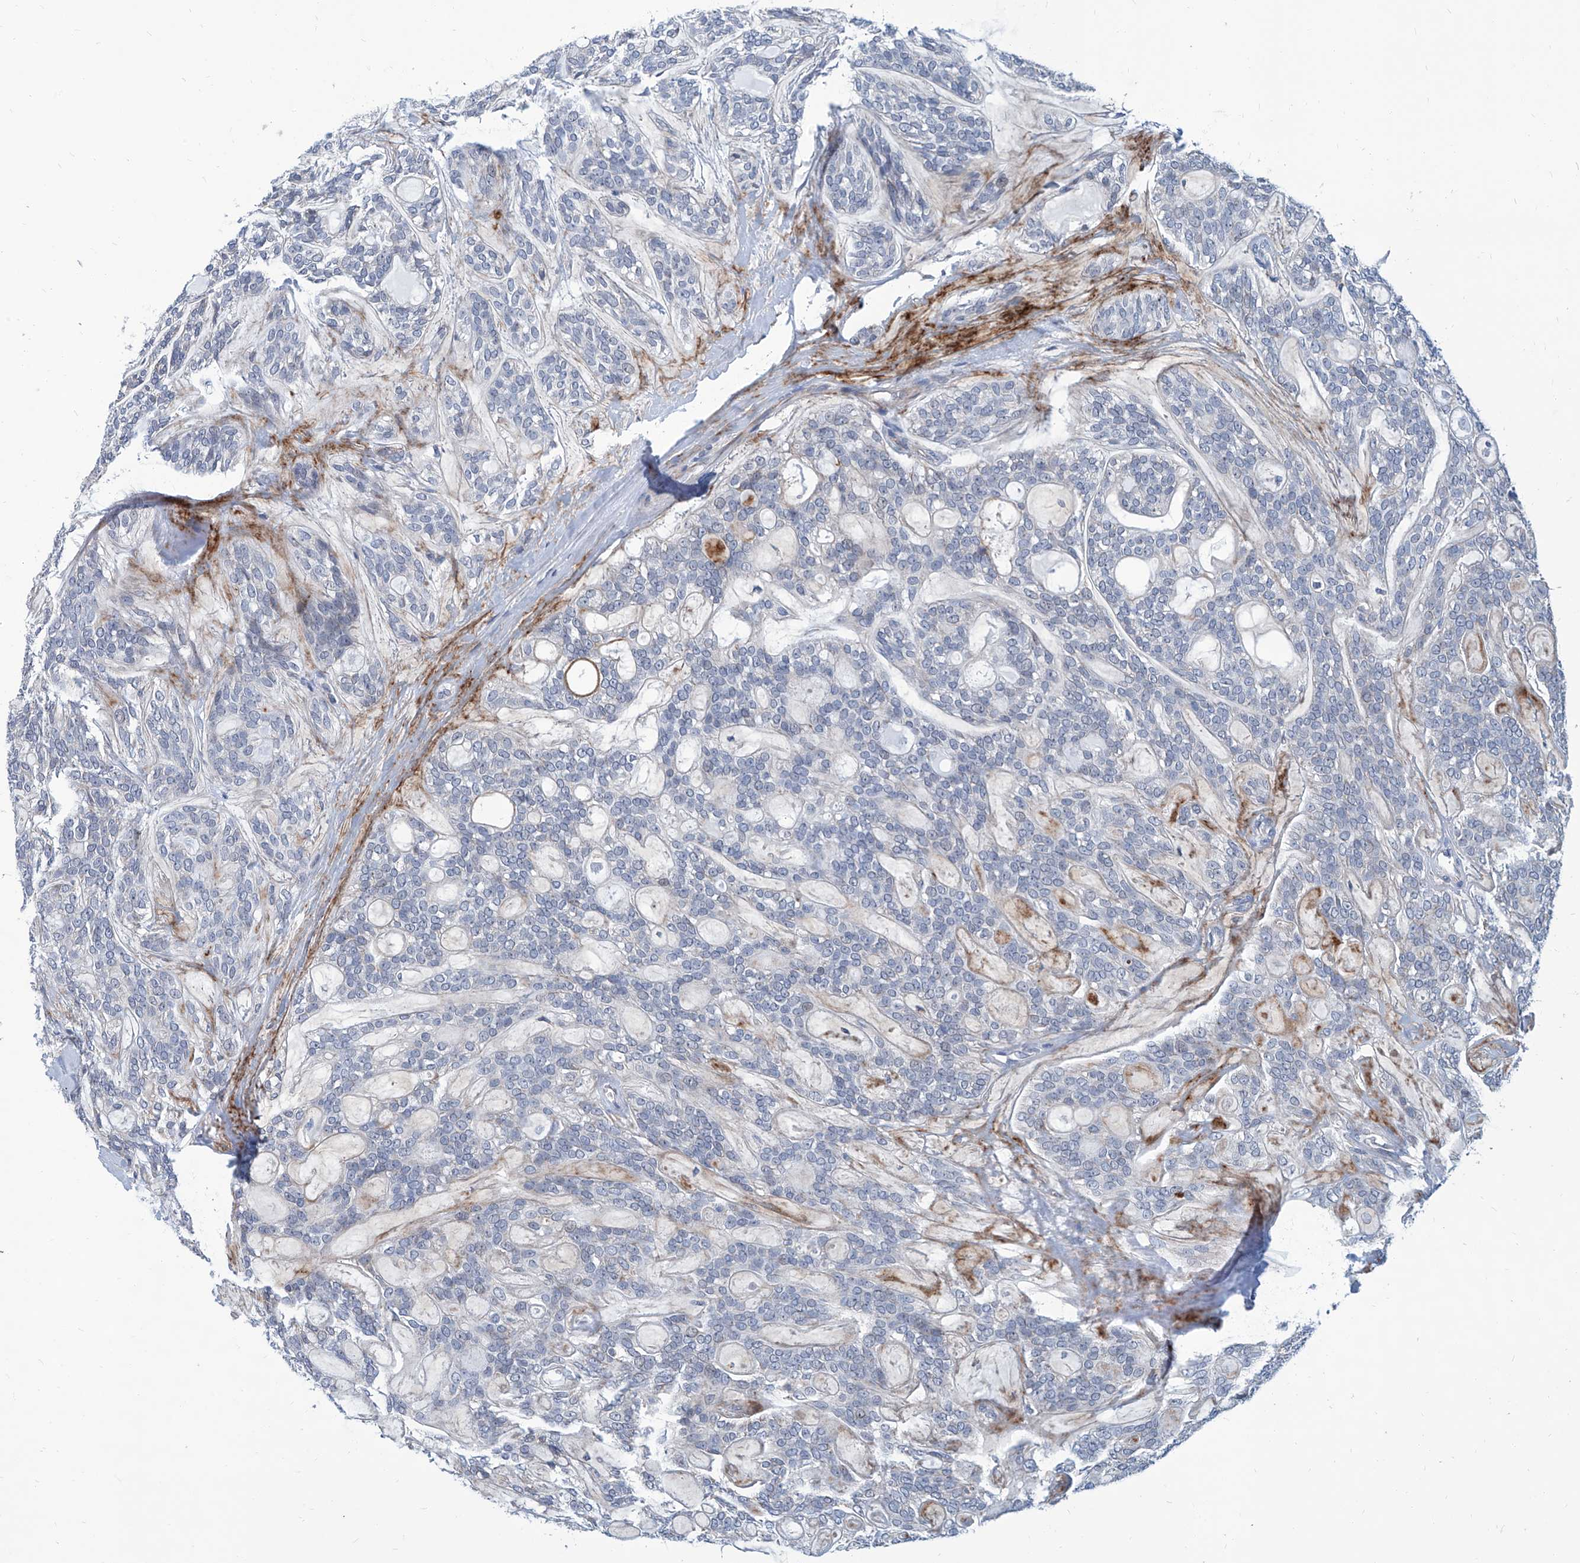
{"staining": {"intensity": "negative", "quantity": "none", "location": "none"}, "tissue": "head and neck cancer", "cell_type": "Tumor cells", "image_type": "cancer", "snomed": [{"axis": "morphology", "description": "Adenocarcinoma, NOS"}, {"axis": "topography", "description": "Head-Neck"}], "caption": "DAB (3,3'-diaminobenzidine) immunohistochemical staining of human head and neck cancer (adenocarcinoma) exhibits no significant staining in tumor cells.", "gene": "USP48", "patient": {"sex": "male", "age": 66}}